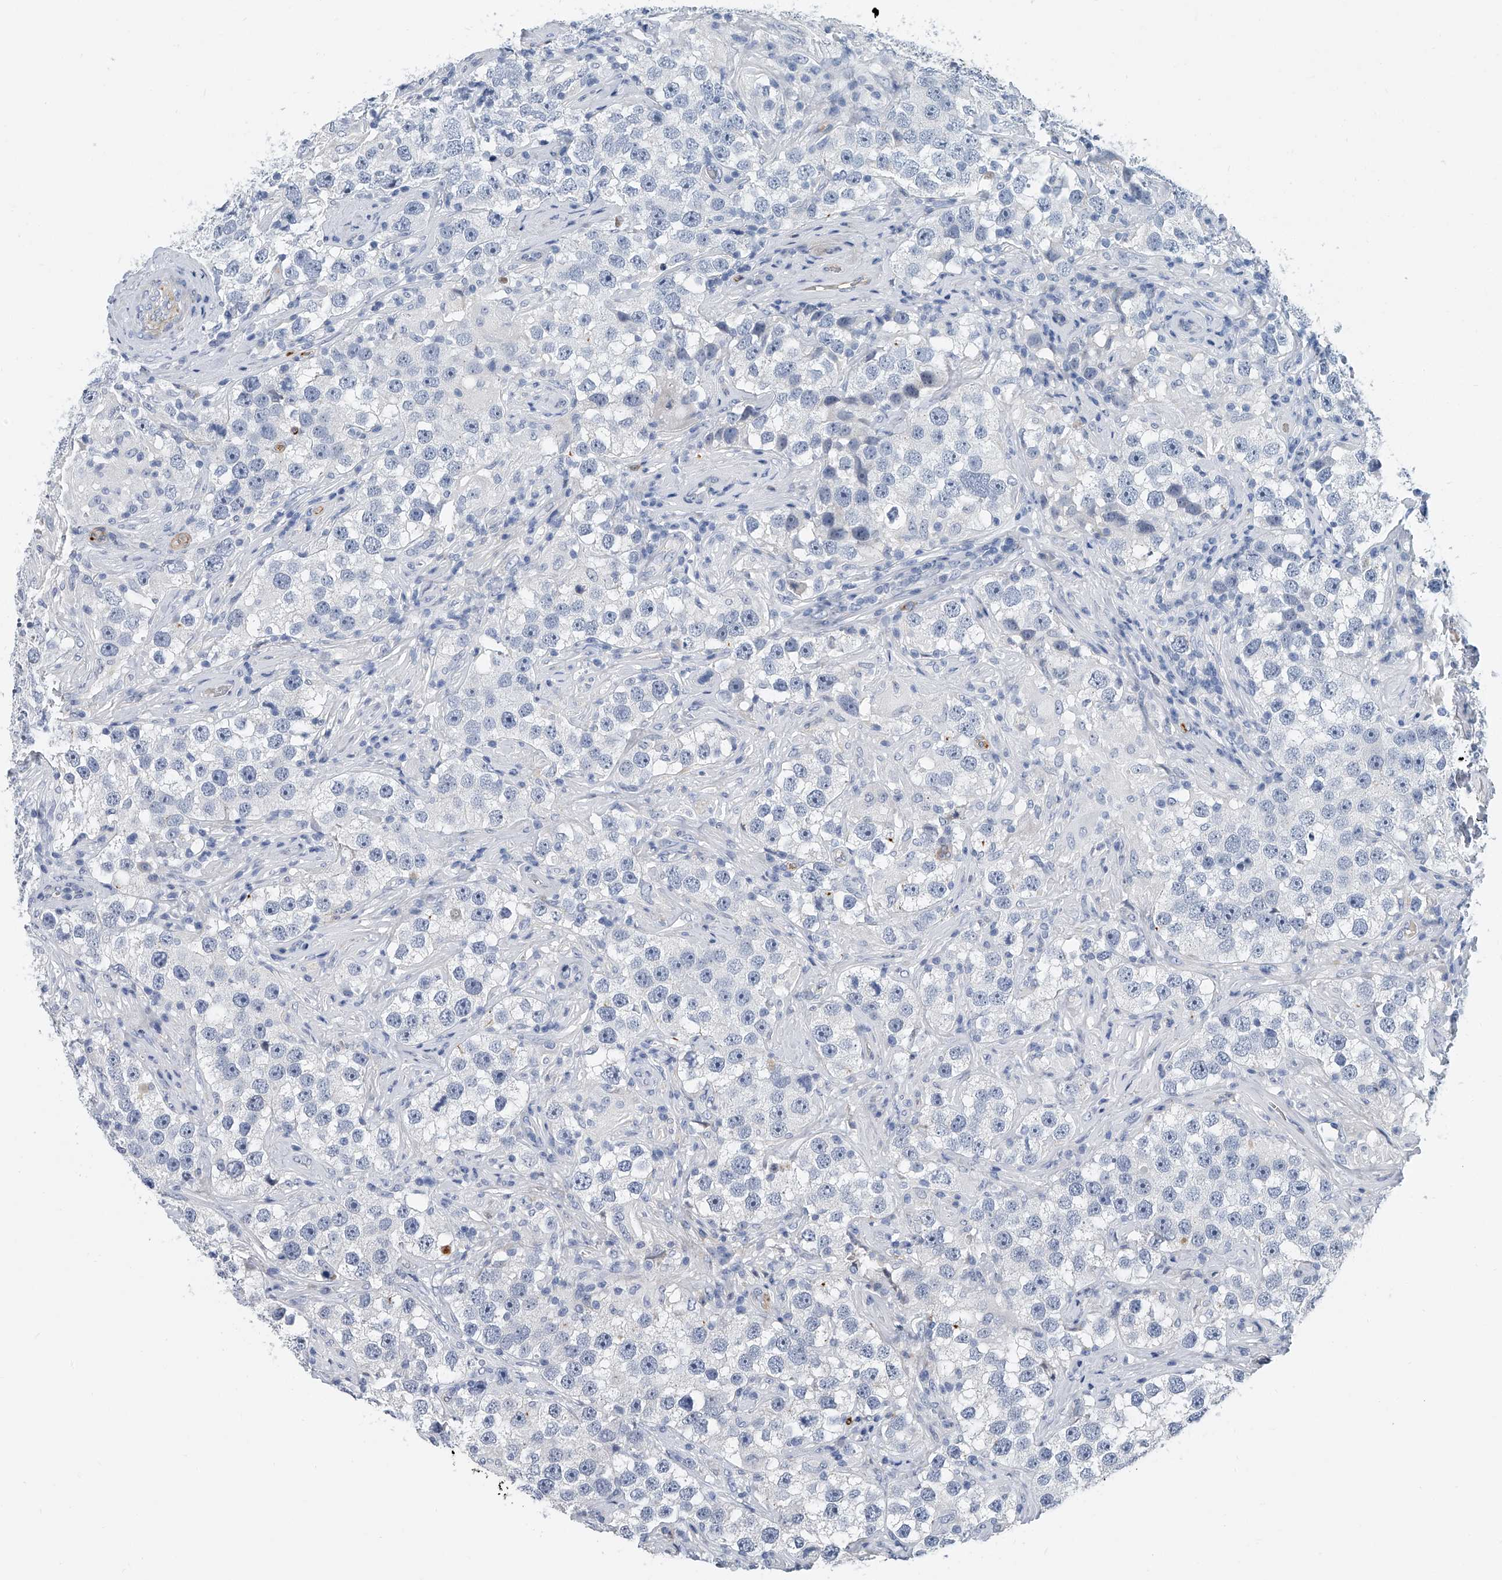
{"staining": {"intensity": "negative", "quantity": "none", "location": "none"}, "tissue": "testis cancer", "cell_type": "Tumor cells", "image_type": "cancer", "snomed": [{"axis": "morphology", "description": "Seminoma, NOS"}, {"axis": "topography", "description": "Testis"}], "caption": "Immunohistochemical staining of human testis cancer exhibits no significant positivity in tumor cells.", "gene": "KIRREL1", "patient": {"sex": "male", "age": 49}}